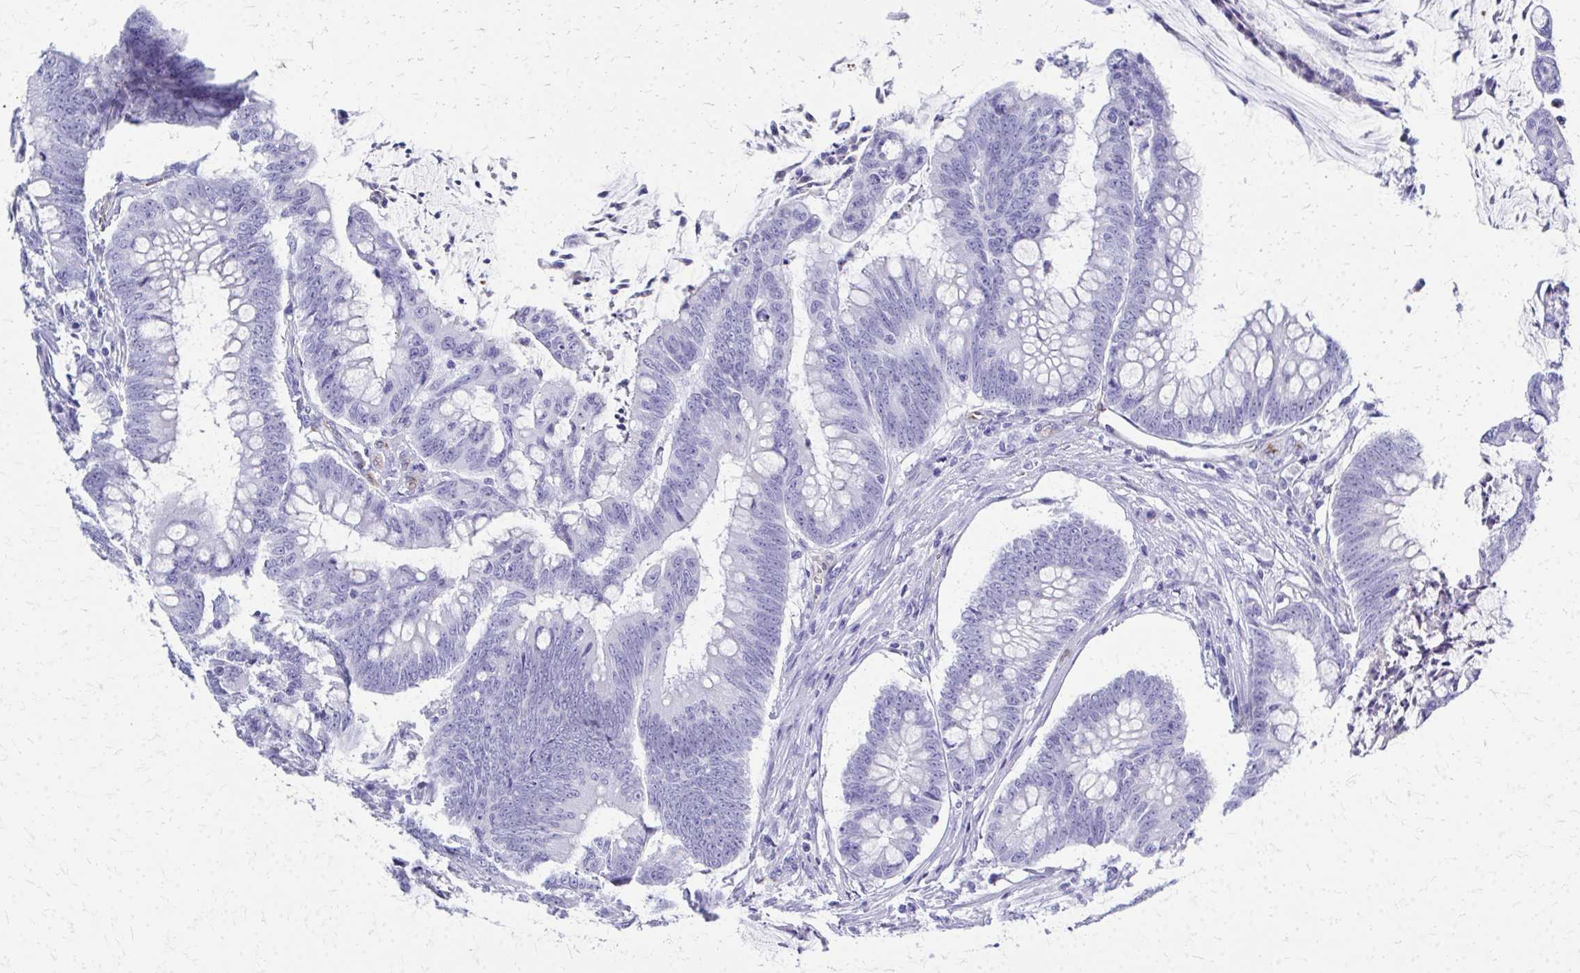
{"staining": {"intensity": "negative", "quantity": "none", "location": "none"}, "tissue": "colorectal cancer", "cell_type": "Tumor cells", "image_type": "cancer", "snomed": [{"axis": "morphology", "description": "Adenocarcinoma, NOS"}, {"axis": "topography", "description": "Colon"}], "caption": "Tumor cells are negative for protein expression in human colorectal adenocarcinoma.", "gene": "TPSG1", "patient": {"sex": "male", "age": 62}}